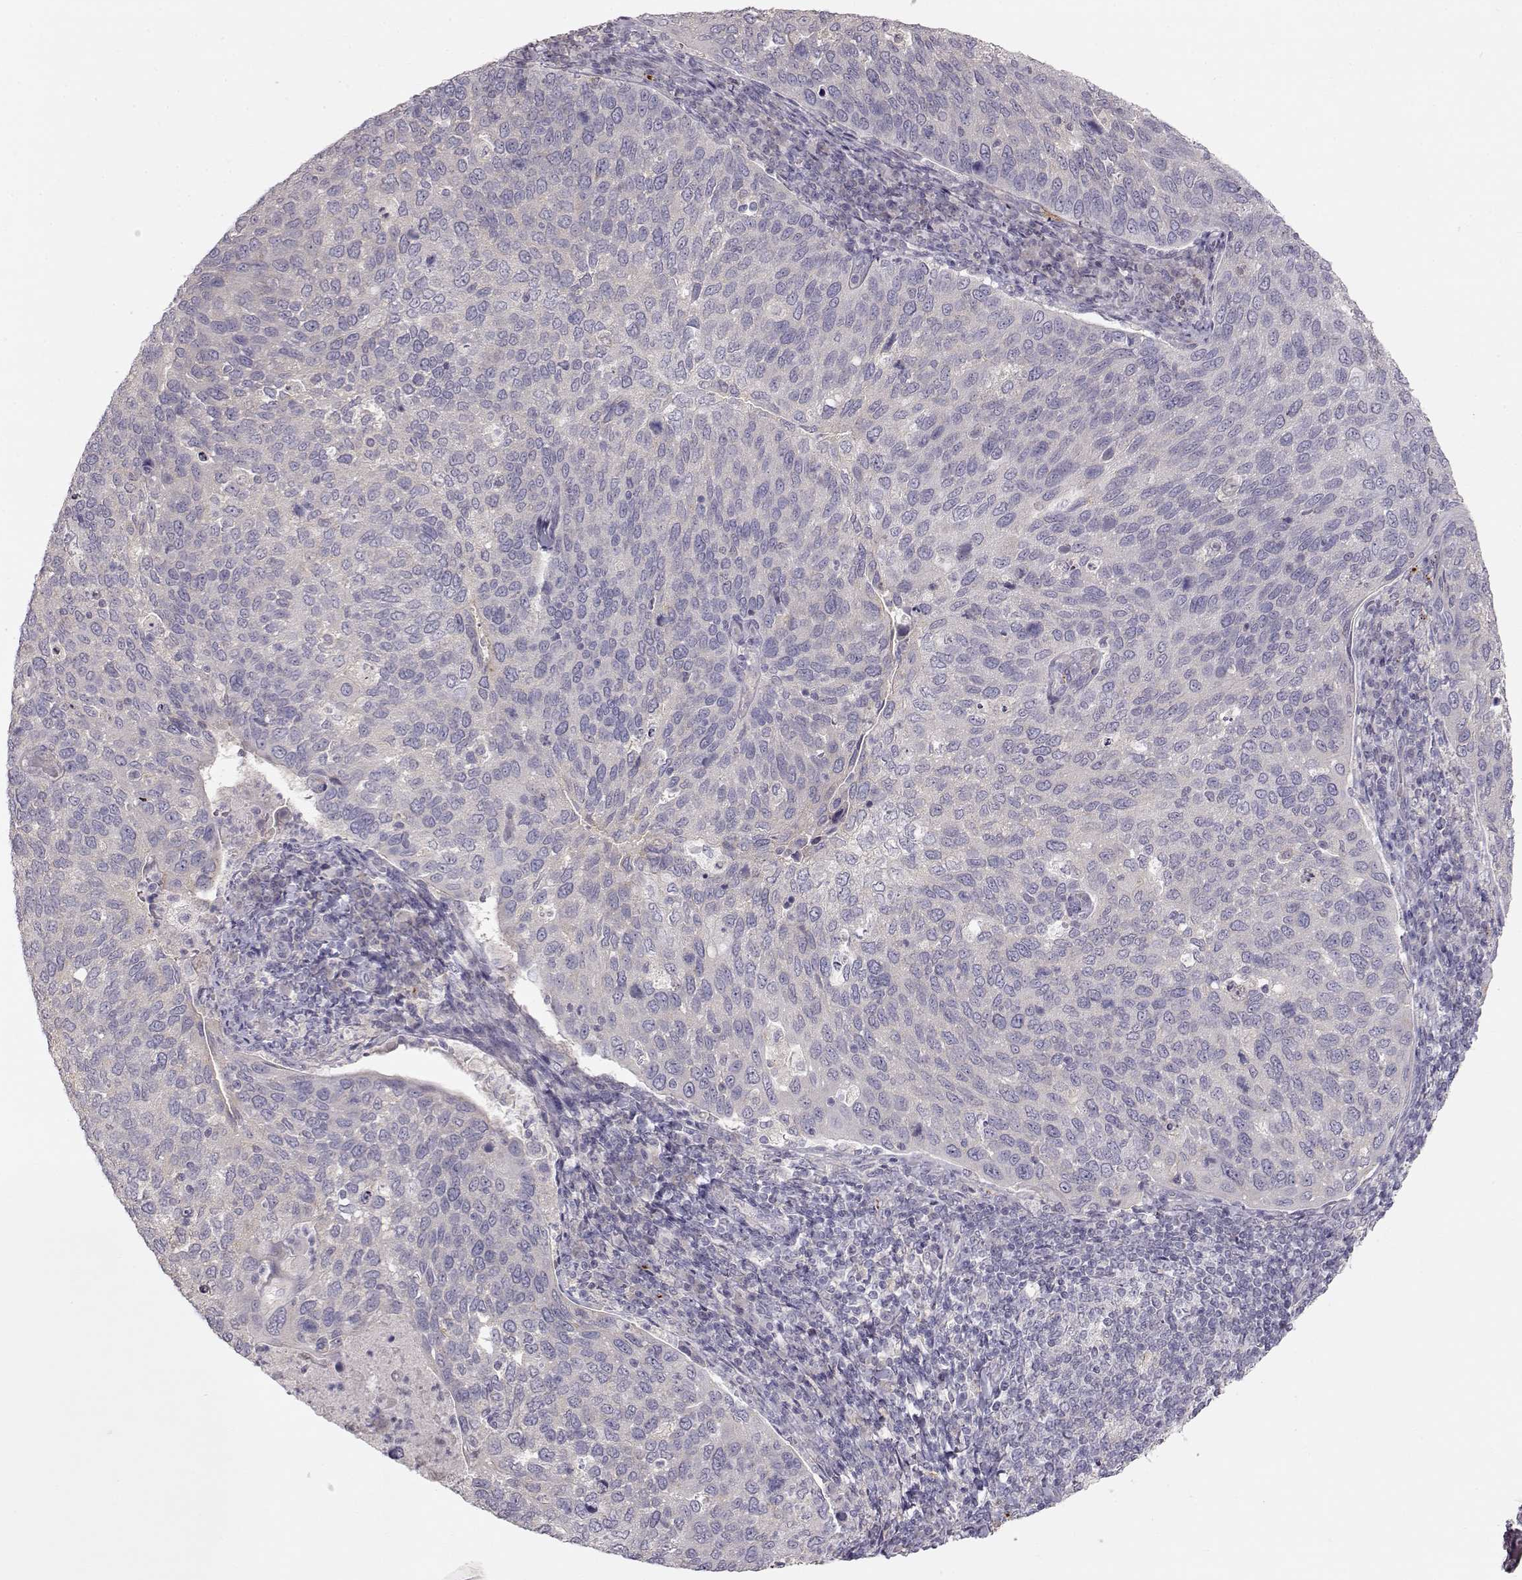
{"staining": {"intensity": "negative", "quantity": "none", "location": "none"}, "tissue": "cervical cancer", "cell_type": "Tumor cells", "image_type": "cancer", "snomed": [{"axis": "morphology", "description": "Squamous cell carcinoma, NOS"}, {"axis": "topography", "description": "Cervix"}], "caption": "Immunohistochemistry of squamous cell carcinoma (cervical) exhibits no expression in tumor cells.", "gene": "ARHGAP8", "patient": {"sex": "female", "age": 54}}